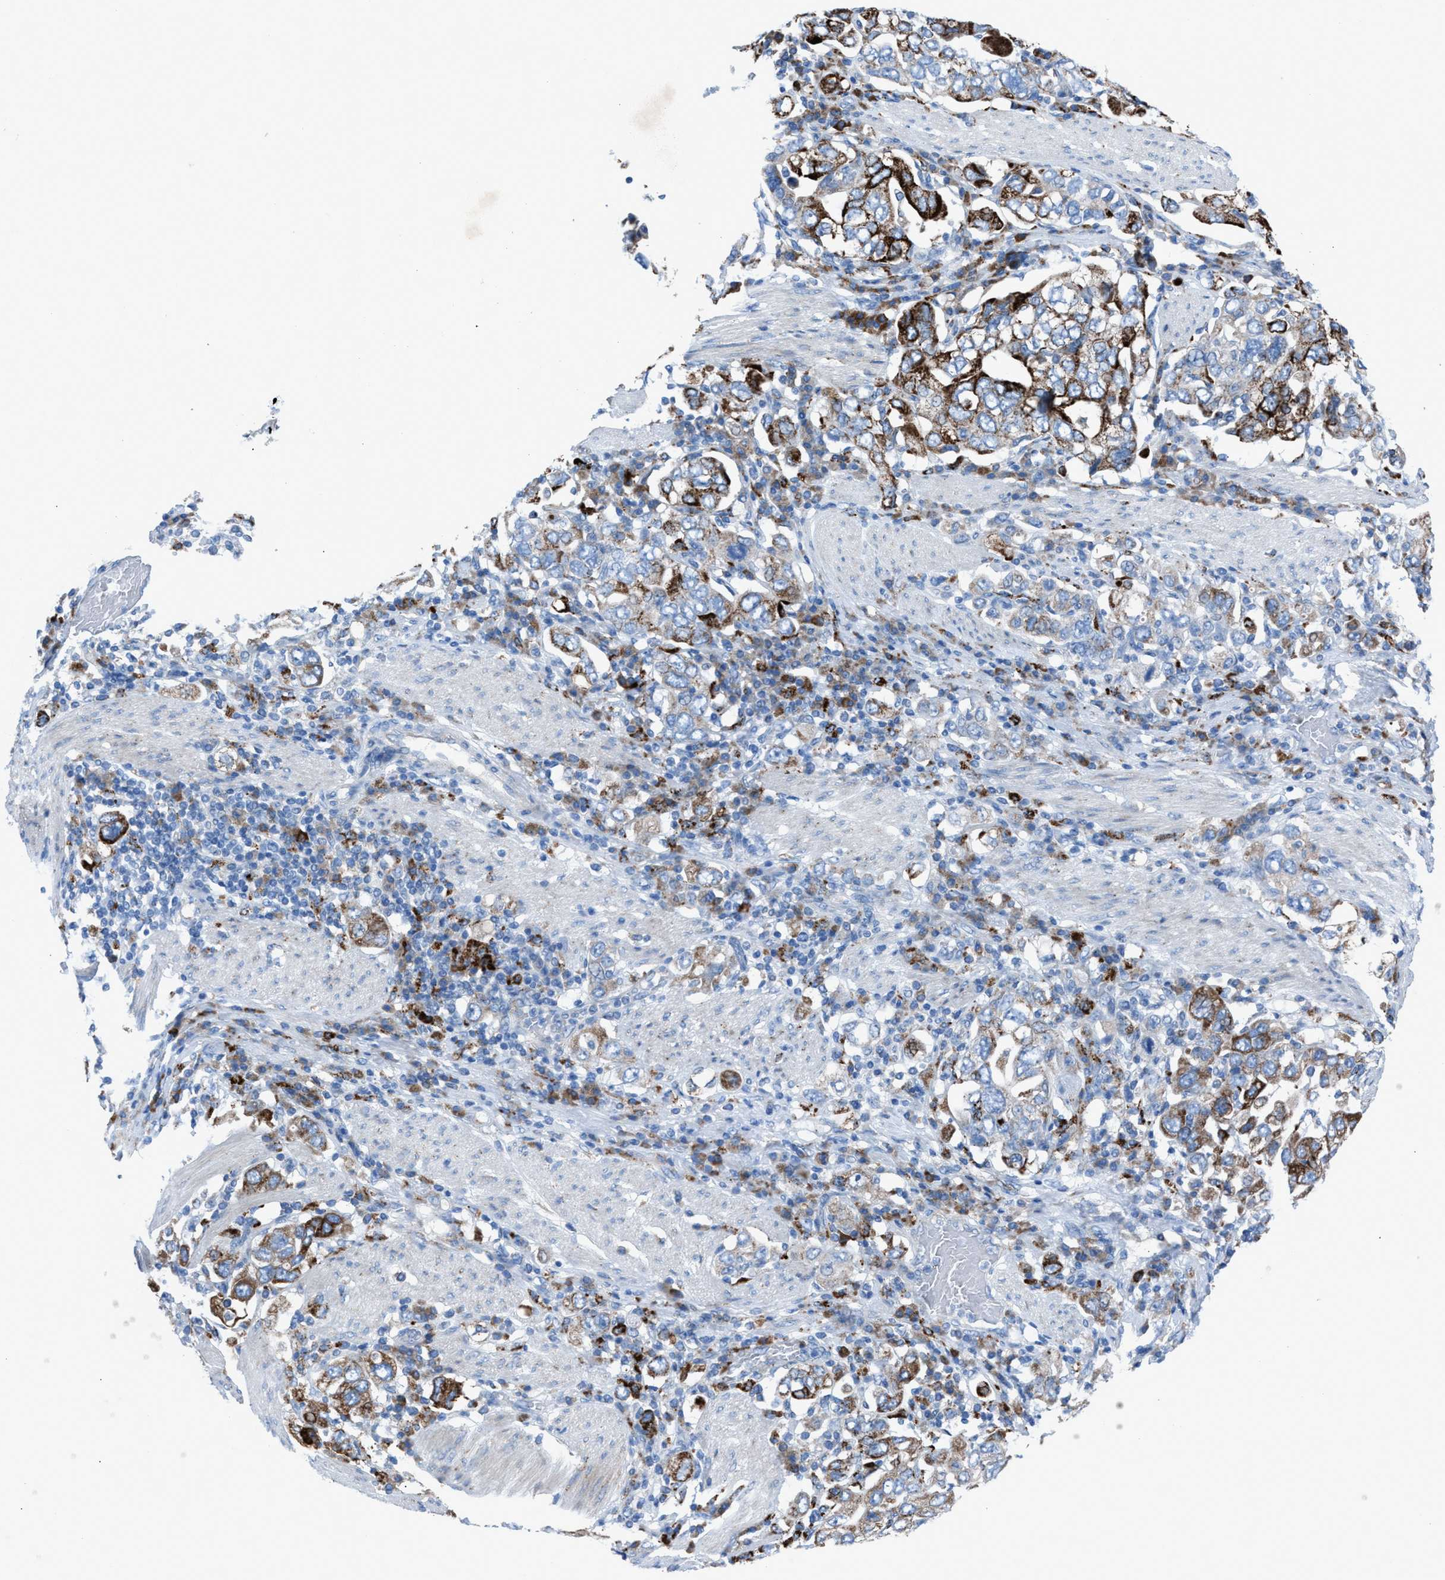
{"staining": {"intensity": "strong", "quantity": ">75%", "location": "cytoplasmic/membranous"}, "tissue": "stomach cancer", "cell_type": "Tumor cells", "image_type": "cancer", "snomed": [{"axis": "morphology", "description": "Adenocarcinoma, NOS"}, {"axis": "topography", "description": "Stomach, upper"}], "caption": "DAB immunohistochemical staining of stomach cancer (adenocarcinoma) exhibits strong cytoplasmic/membranous protein positivity in approximately >75% of tumor cells.", "gene": "CD1B", "patient": {"sex": "male", "age": 62}}